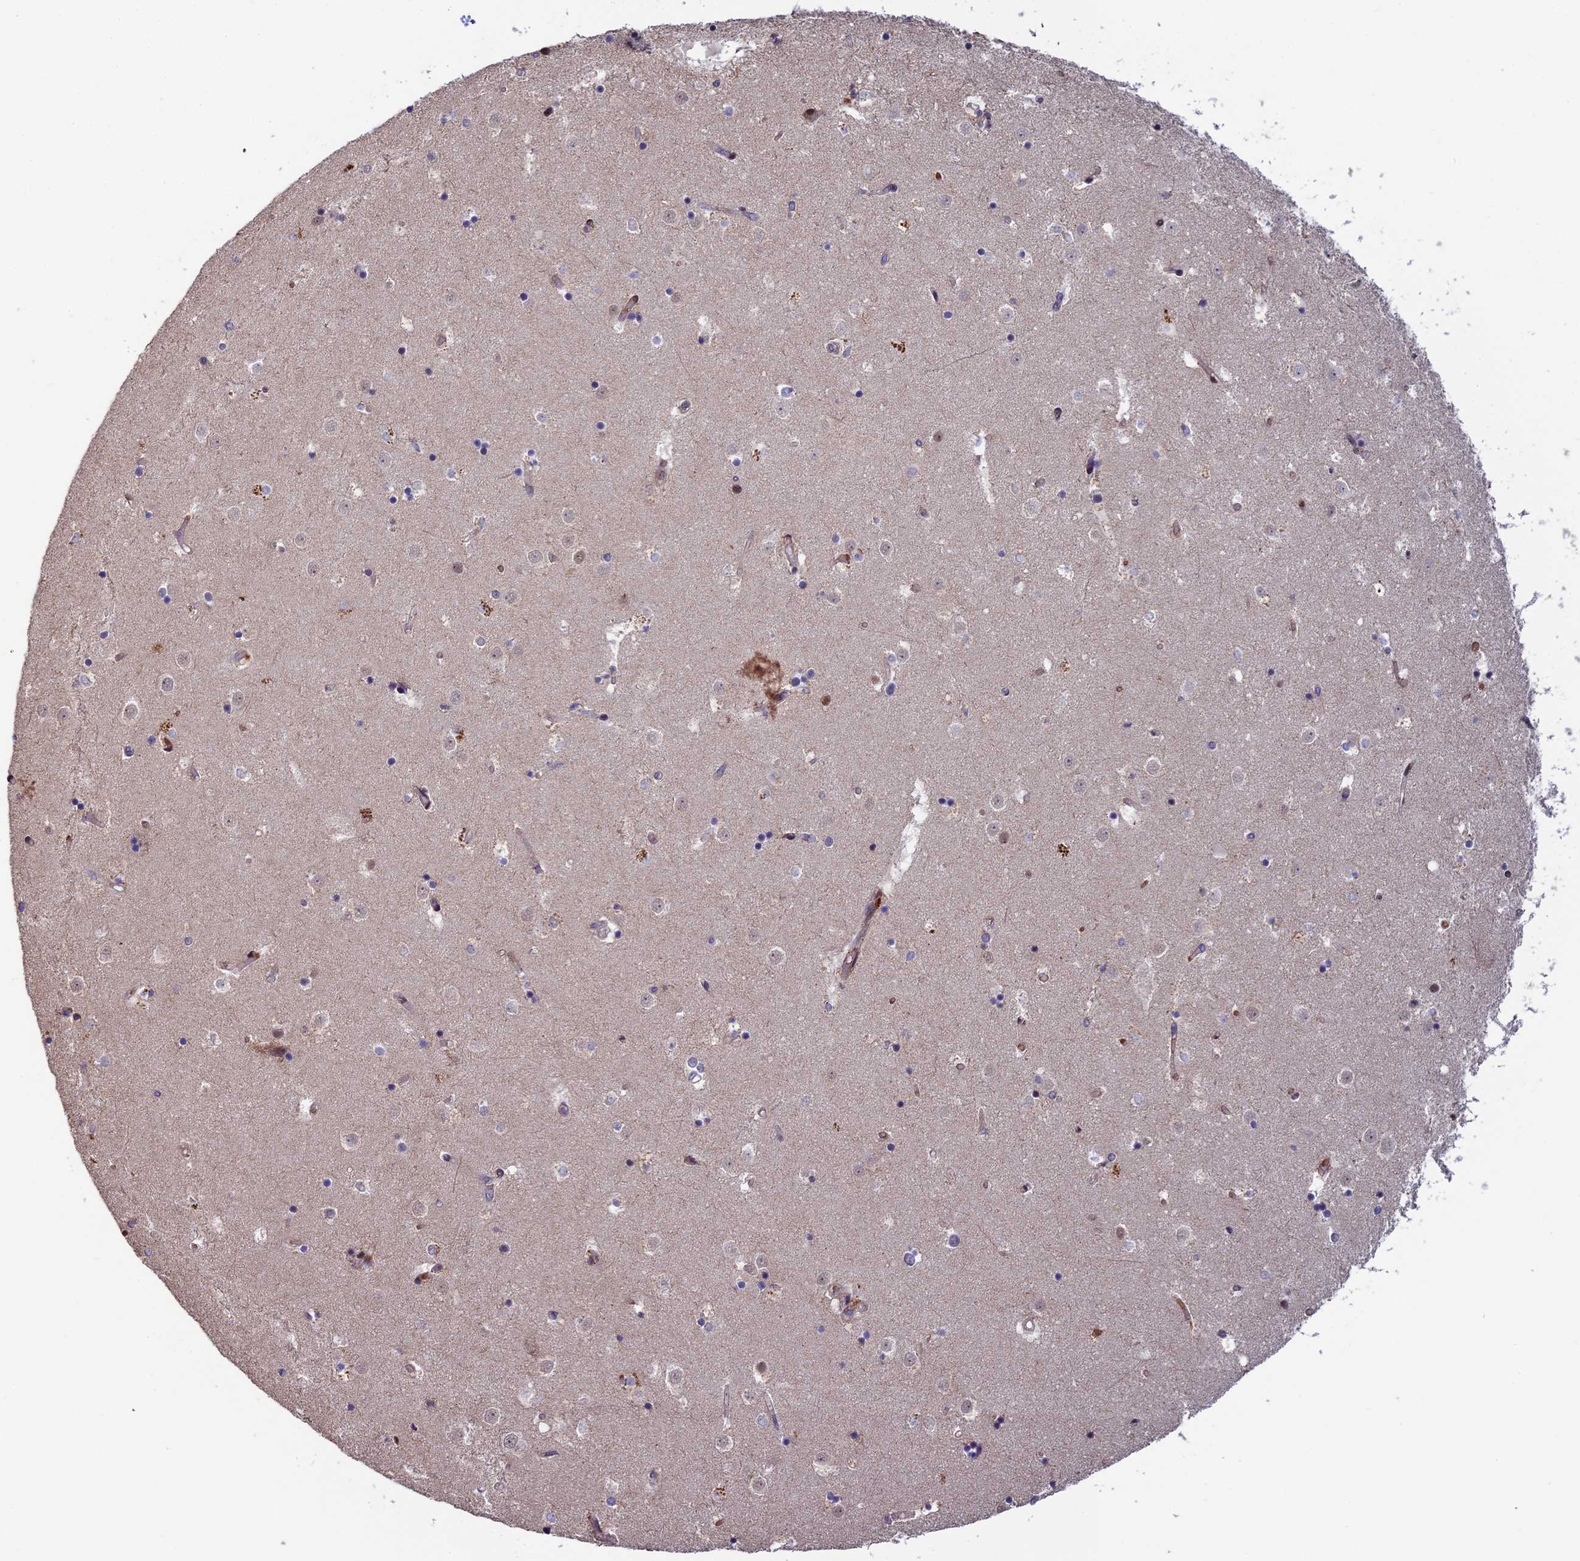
{"staining": {"intensity": "weak", "quantity": "<25%", "location": "cytoplasmic/membranous"}, "tissue": "caudate", "cell_type": "Glial cells", "image_type": "normal", "snomed": [{"axis": "morphology", "description": "Normal tissue, NOS"}, {"axis": "topography", "description": "Lateral ventricle wall"}], "caption": "IHC of normal human caudate displays no staining in glial cells.", "gene": "CCDC9B", "patient": {"sex": "female", "age": 52}}